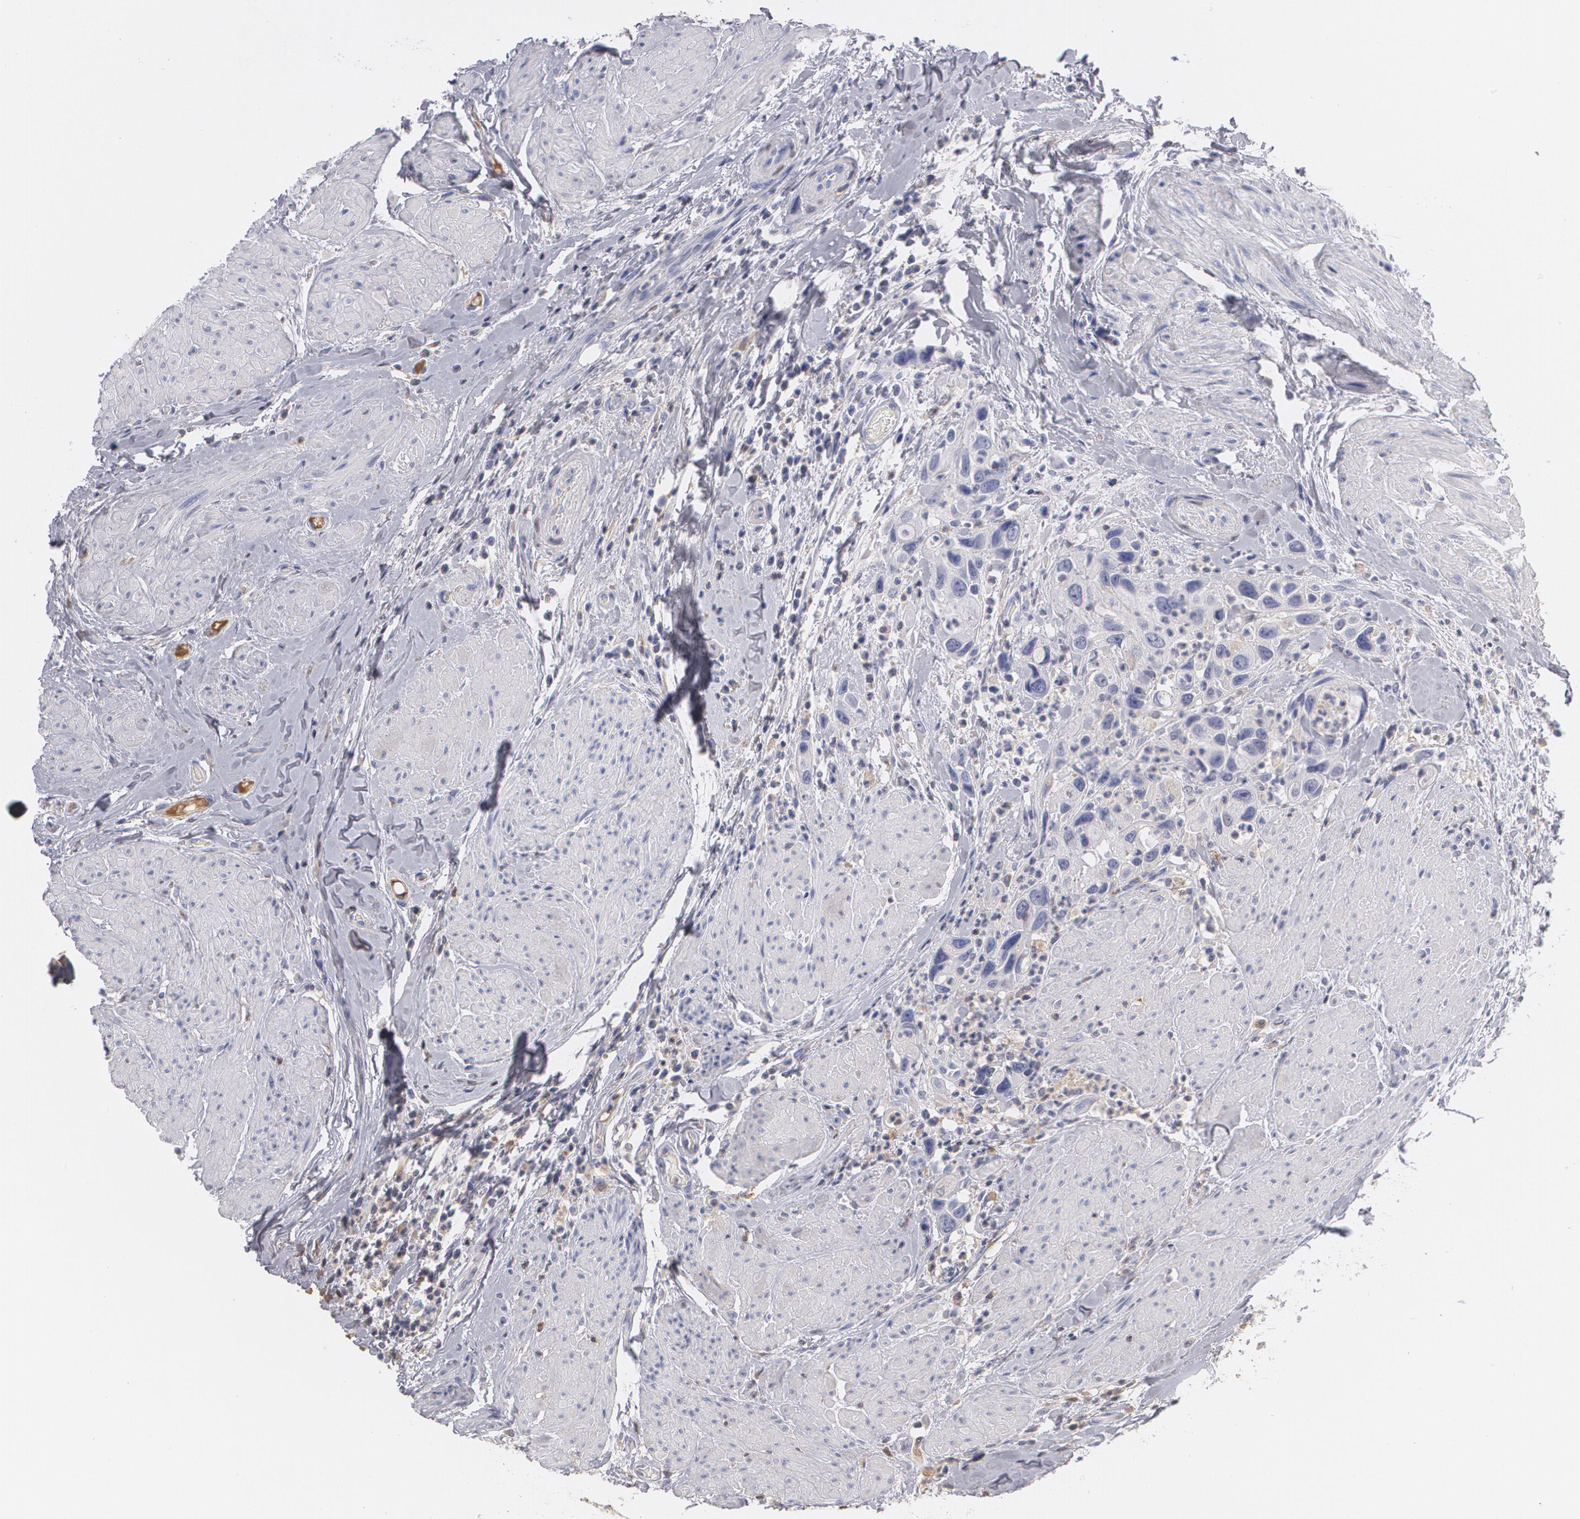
{"staining": {"intensity": "negative", "quantity": "none", "location": "none"}, "tissue": "urothelial cancer", "cell_type": "Tumor cells", "image_type": "cancer", "snomed": [{"axis": "morphology", "description": "Urothelial carcinoma, High grade"}, {"axis": "topography", "description": "Urinary bladder"}], "caption": "High-grade urothelial carcinoma was stained to show a protein in brown. There is no significant expression in tumor cells. (DAB immunohistochemistry with hematoxylin counter stain).", "gene": "SERPINA1", "patient": {"sex": "male", "age": 66}}